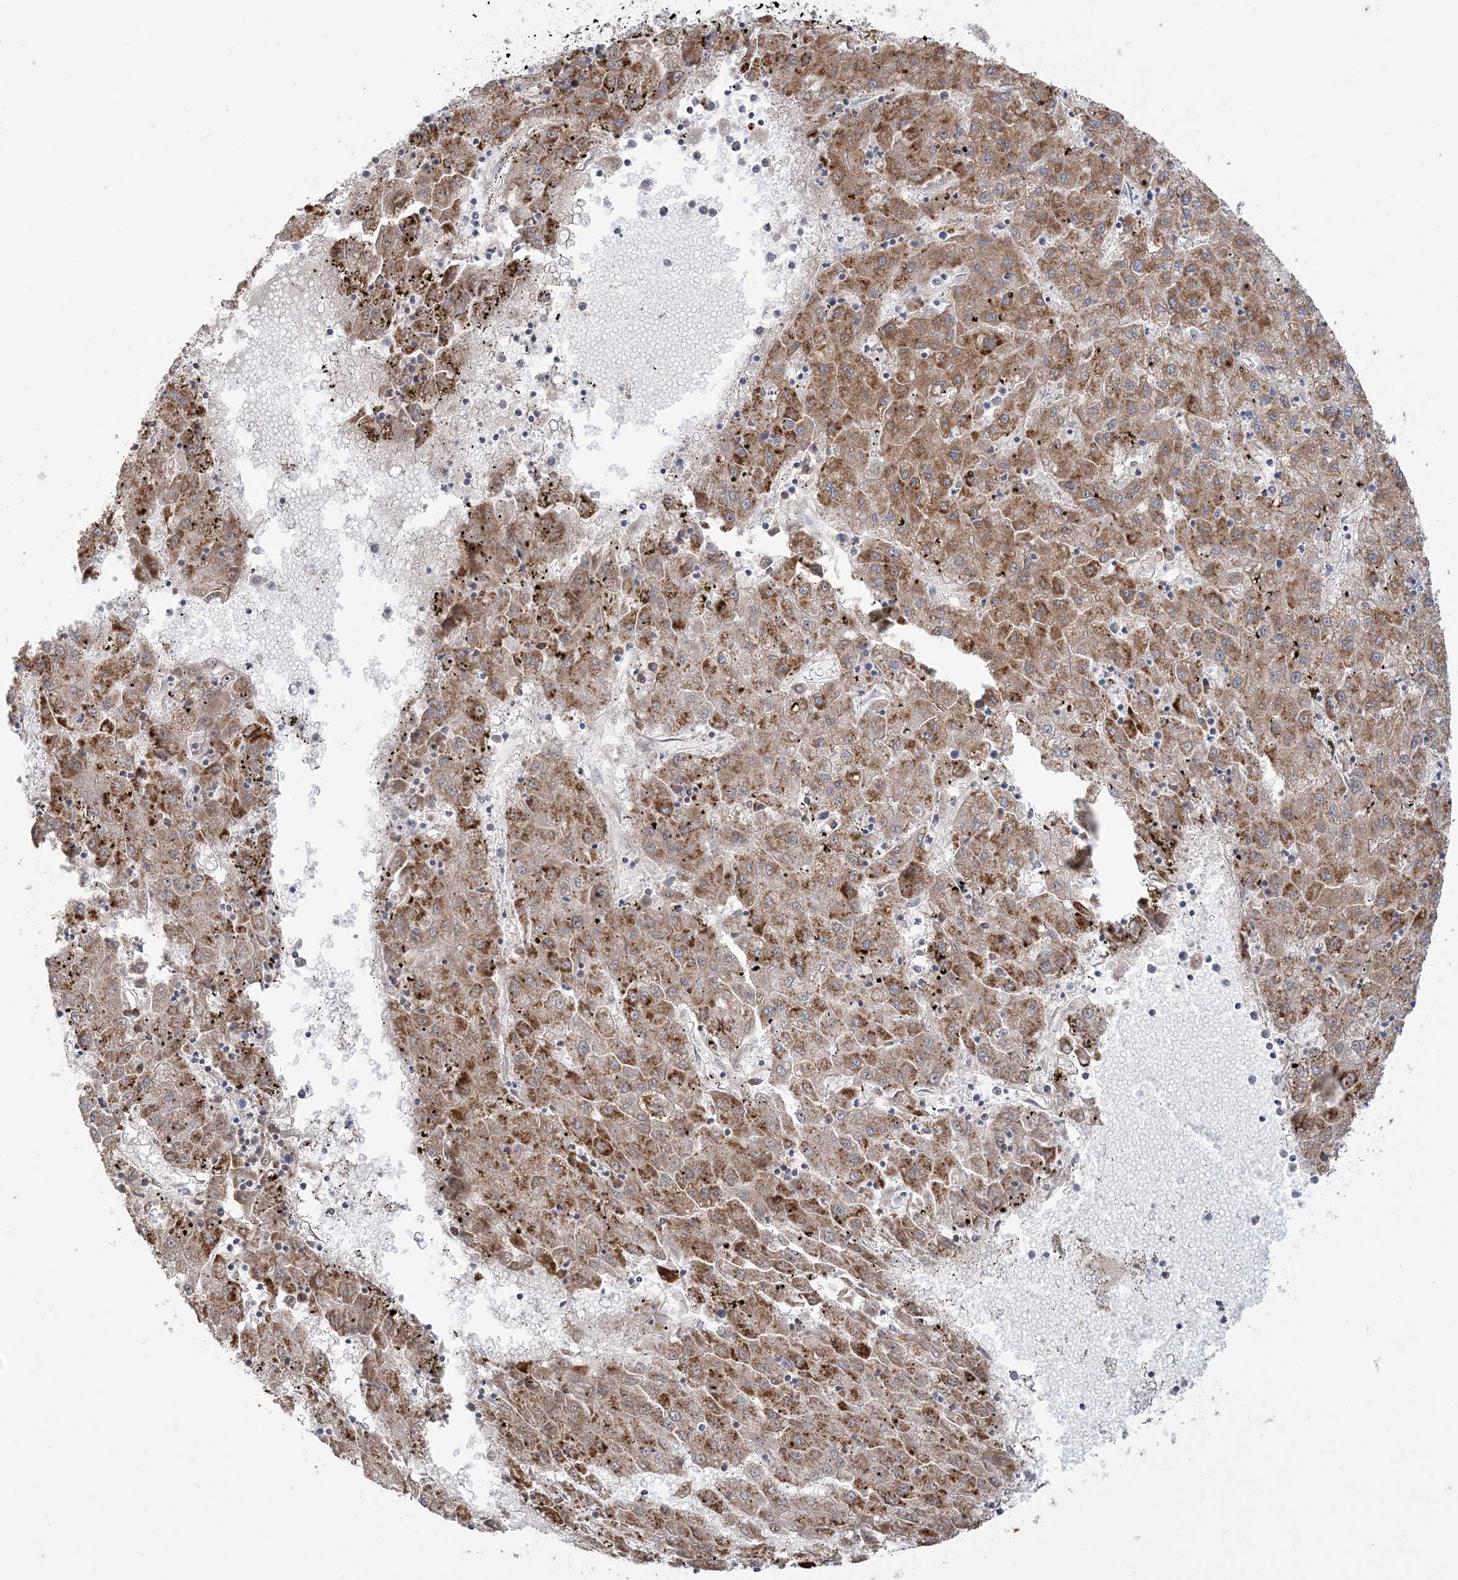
{"staining": {"intensity": "moderate", "quantity": ">75%", "location": "cytoplasmic/membranous"}, "tissue": "liver cancer", "cell_type": "Tumor cells", "image_type": "cancer", "snomed": [{"axis": "morphology", "description": "Carcinoma, Hepatocellular, NOS"}, {"axis": "topography", "description": "Liver"}], "caption": "High-magnification brightfield microscopy of liver hepatocellular carcinoma stained with DAB (brown) and counterstained with hematoxylin (blue). tumor cells exhibit moderate cytoplasmic/membranous expression is seen in approximately>75% of cells.", "gene": "SCLT1", "patient": {"sex": "male", "age": 72}}